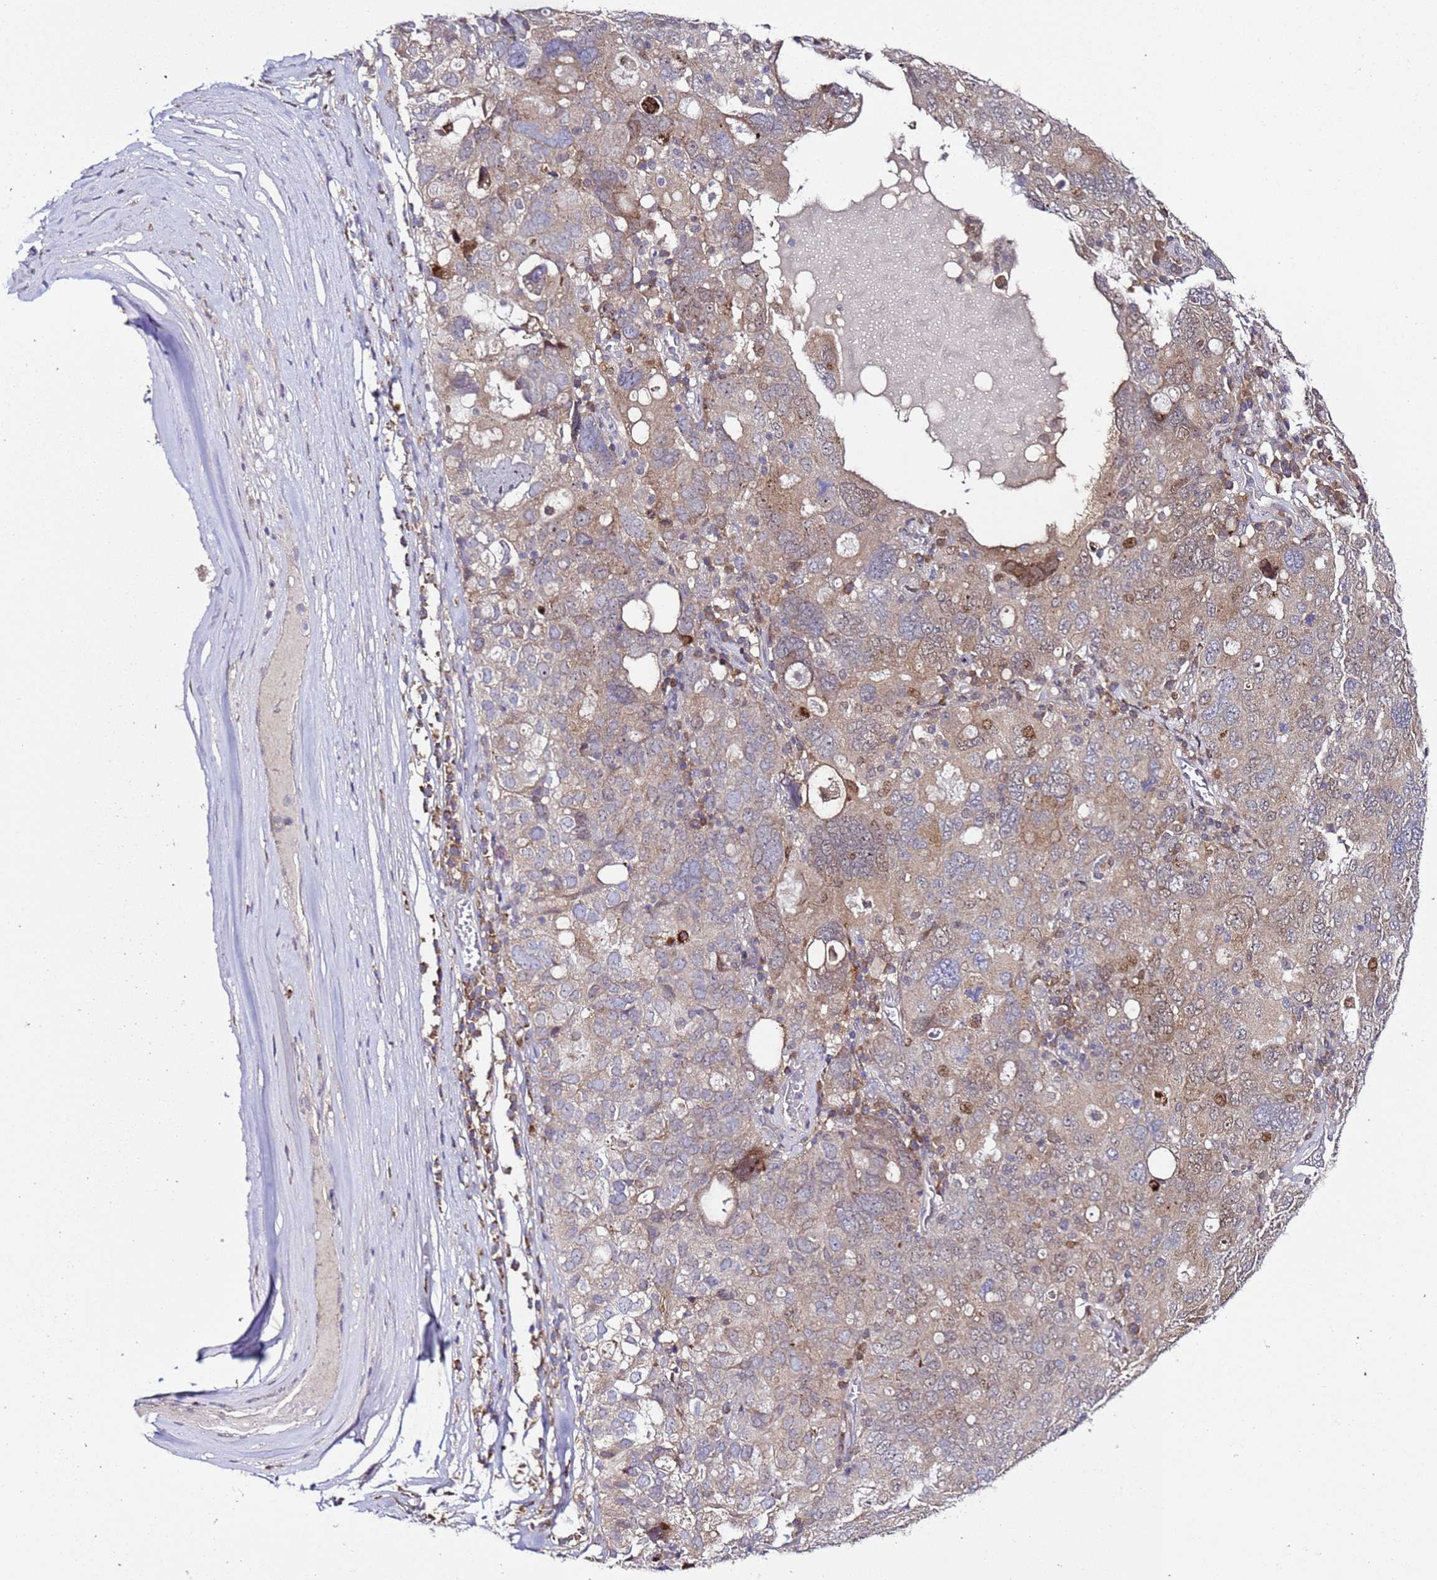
{"staining": {"intensity": "weak", "quantity": "25%-75%", "location": "cytoplasmic/membranous"}, "tissue": "ovarian cancer", "cell_type": "Tumor cells", "image_type": "cancer", "snomed": [{"axis": "morphology", "description": "Carcinoma, endometroid"}, {"axis": "topography", "description": "Ovary"}], "caption": "Immunohistochemistry (IHC) photomicrograph of neoplastic tissue: human endometroid carcinoma (ovarian) stained using IHC displays low levels of weak protein expression localized specifically in the cytoplasmic/membranous of tumor cells, appearing as a cytoplasmic/membranous brown color.", "gene": "ALG3", "patient": {"sex": "female", "age": 62}}